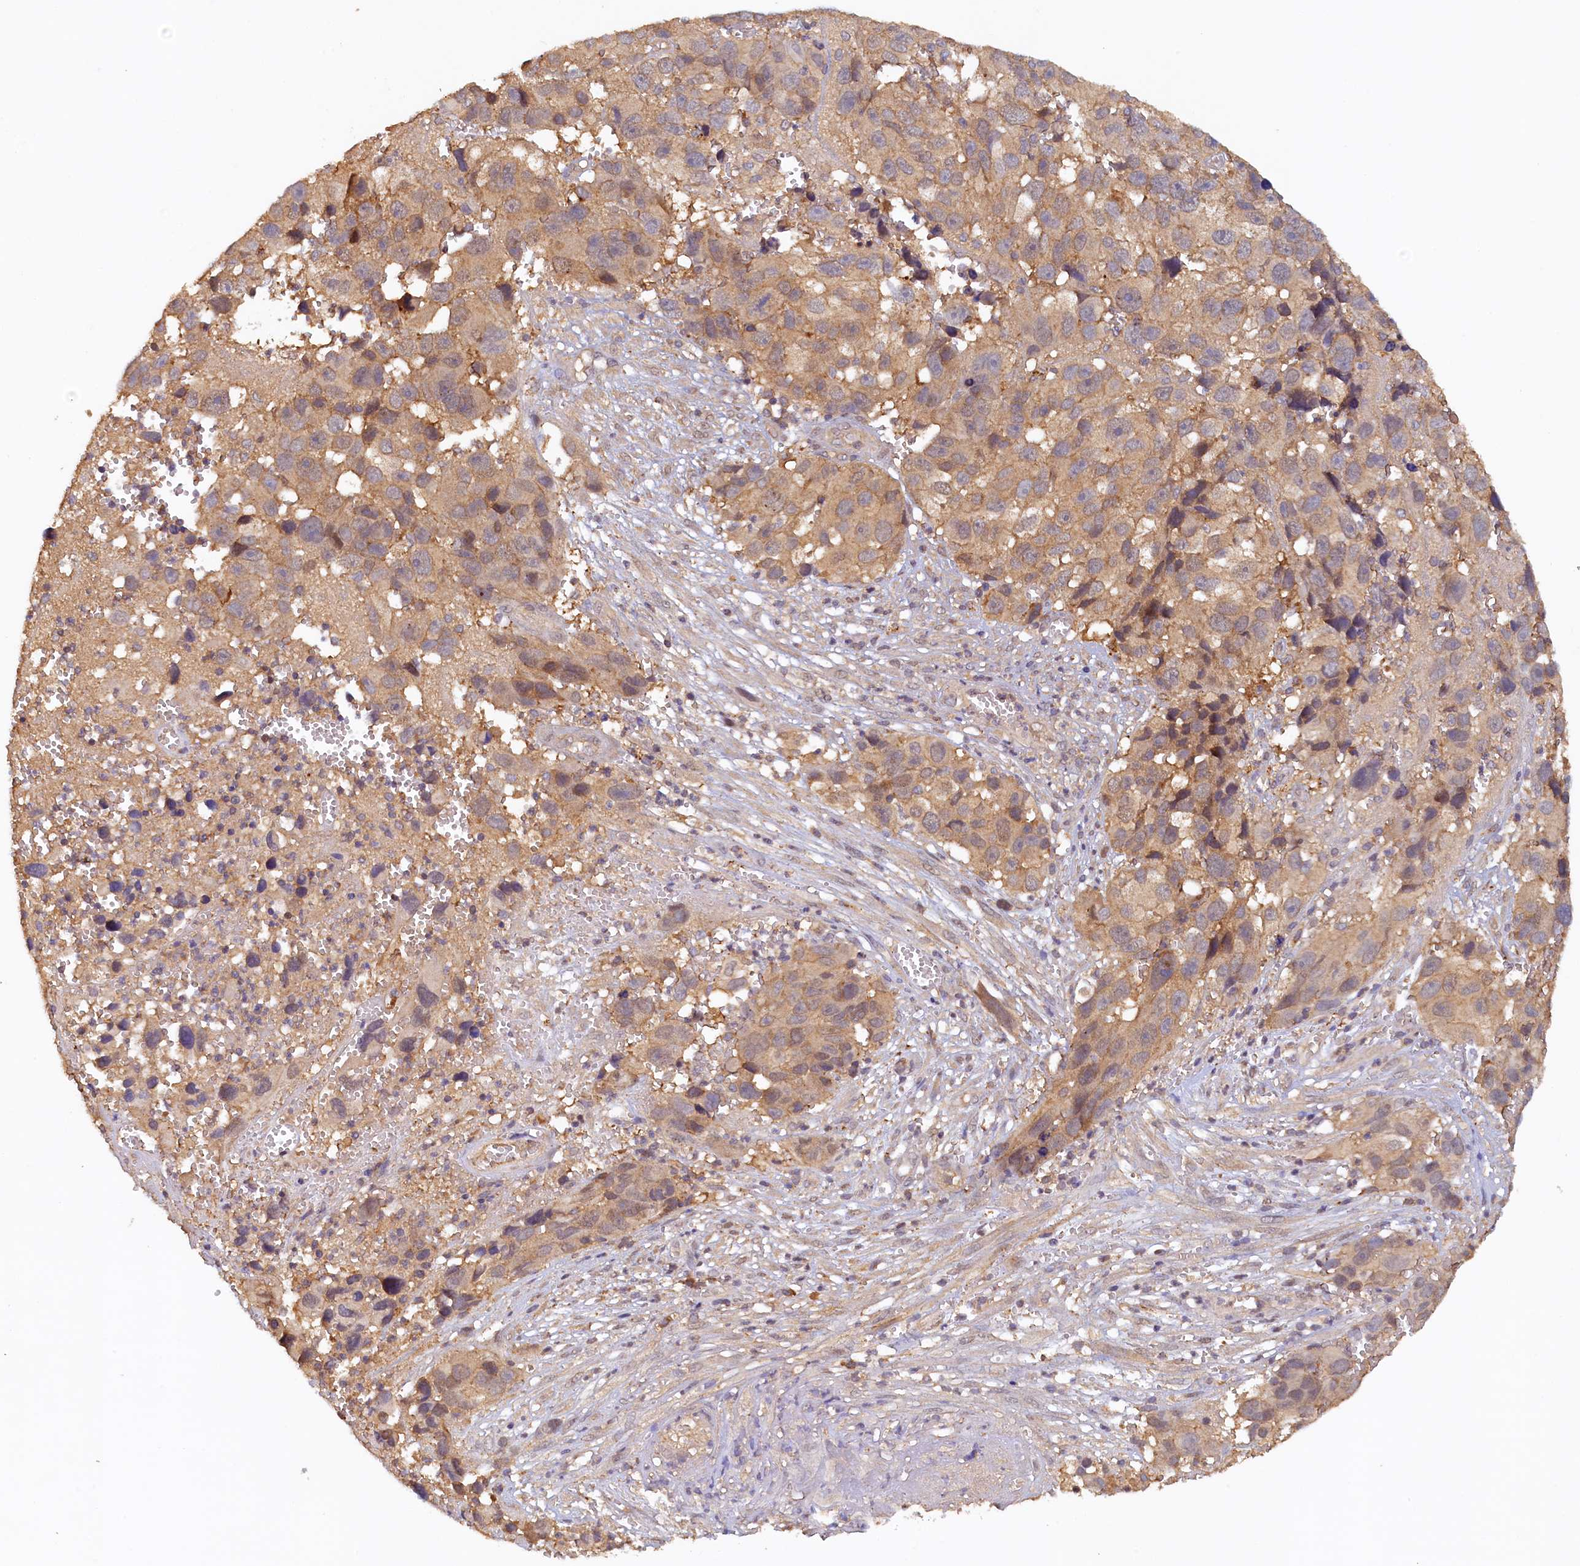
{"staining": {"intensity": "moderate", "quantity": ">75%", "location": "cytoplasmic/membranous"}, "tissue": "melanoma", "cell_type": "Tumor cells", "image_type": "cancer", "snomed": [{"axis": "morphology", "description": "Malignant melanoma, NOS"}, {"axis": "topography", "description": "Skin"}], "caption": "The immunohistochemical stain shows moderate cytoplasmic/membranous positivity in tumor cells of melanoma tissue.", "gene": "UBL7", "patient": {"sex": "male", "age": 84}}